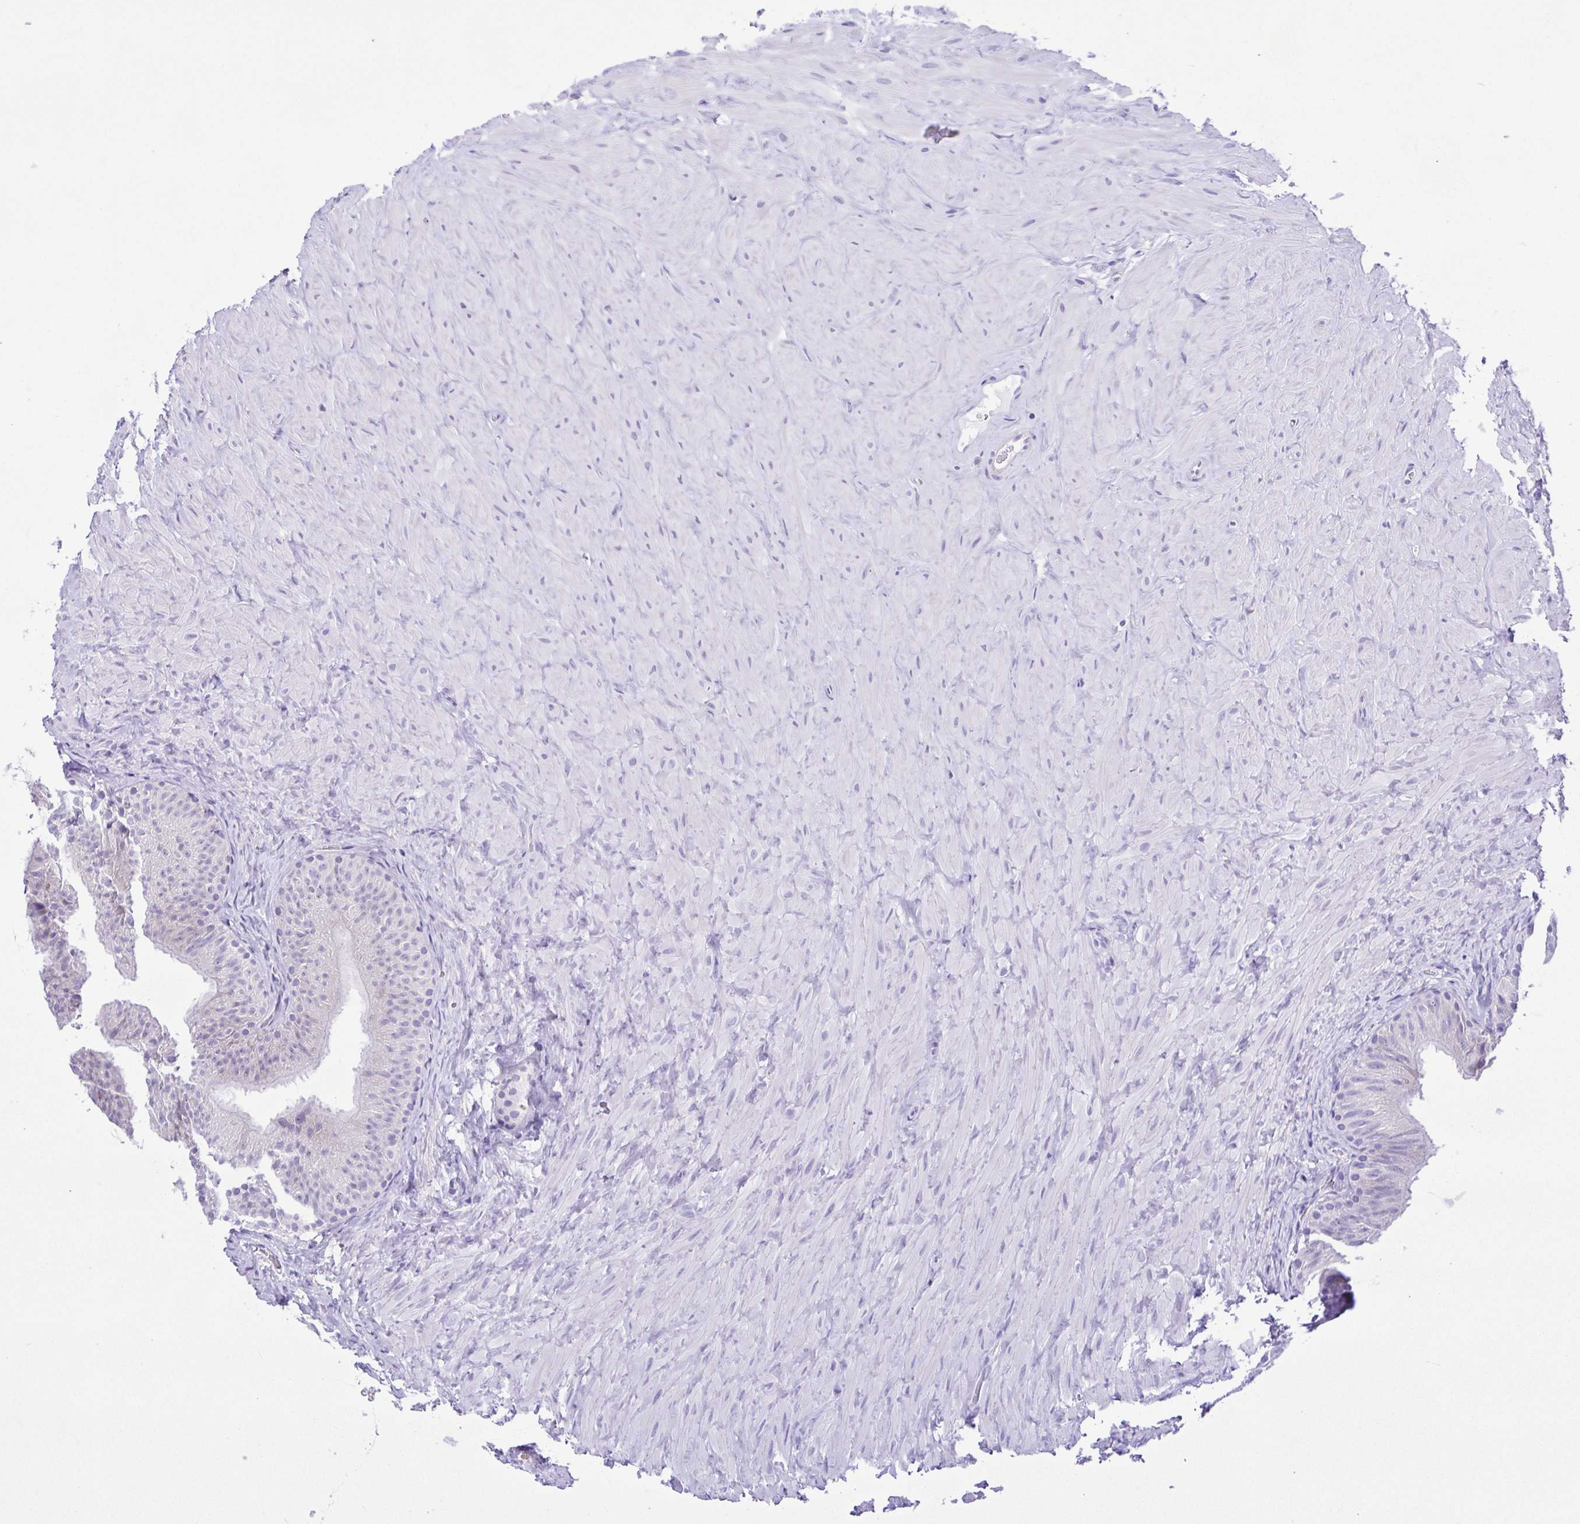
{"staining": {"intensity": "negative", "quantity": "none", "location": "none"}, "tissue": "epididymis", "cell_type": "Glandular cells", "image_type": "normal", "snomed": [{"axis": "morphology", "description": "Normal tissue, NOS"}, {"axis": "topography", "description": "Epididymis, spermatic cord, NOS"}, {"axis": "topography", "description": "Epididymis"}], "caption": "Immunohistochemistry micrograph of unremarkable epididymis: epididymis stained with DAB (3,3'-diaminobenzidine) demonstrates no significant protein expression in glandular cells. (Brightfield microscopy of DAB (3,3'-diaminobenzidine) immunohistochemistry (IHC) at high magnification).", "gene": "PAK3", "patient": {"sex": "male", "age": 31}}